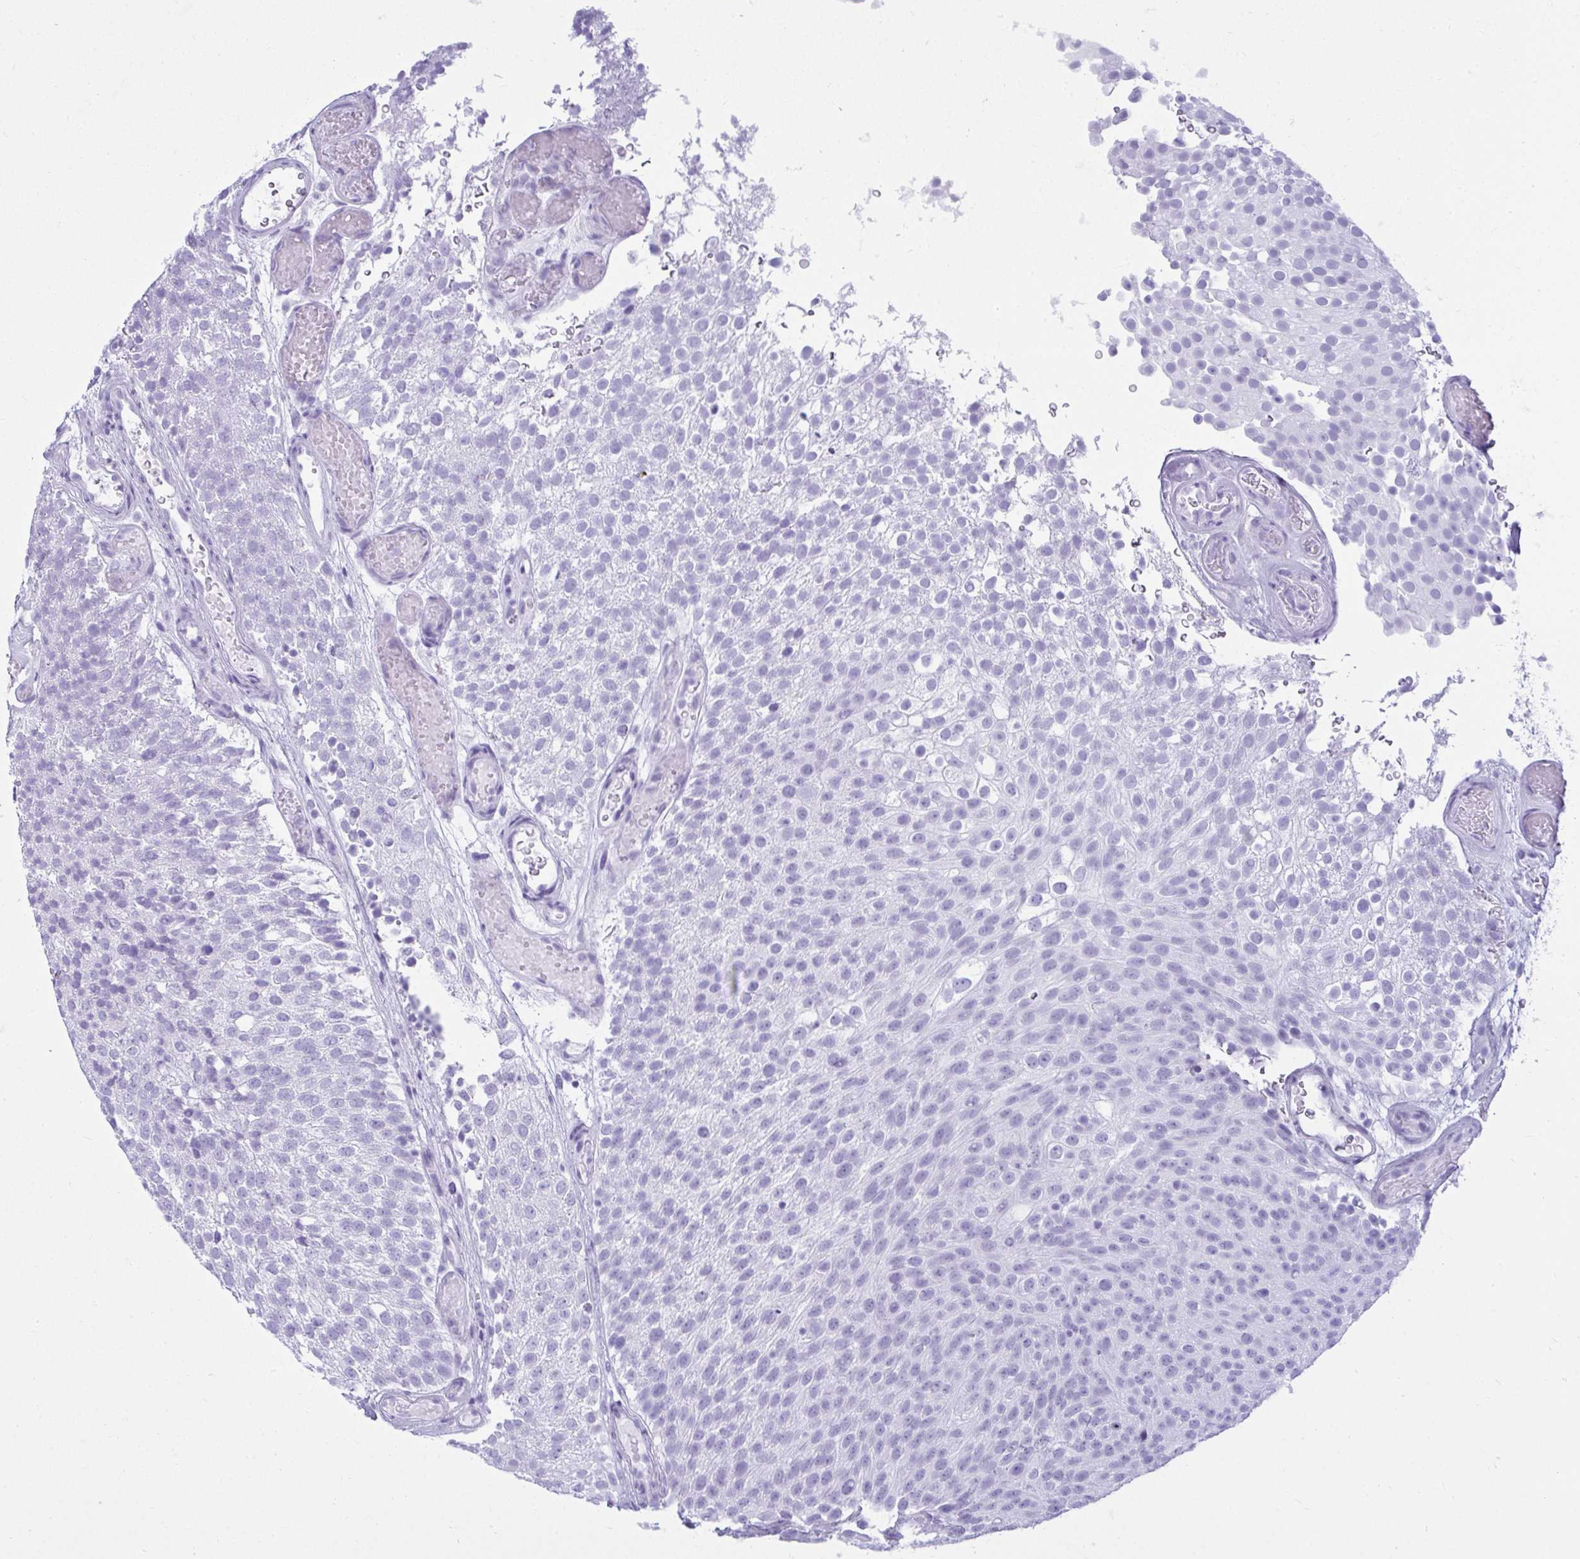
{"staining": {"intensity": "negative", "quantity": "none", "location": "none"}, "tissue": "urothelial cancer", "cell_type": "Tumor cells", "image_type": "cancer", "snomed": [{"axis": "morphology", "description": "Urothelial carcinoma, Low grade"}, {"axis": "topography", "description": "Urinary bladder"}], "caption": "Protein analysis of urothelial cancer shows no significant expression in tumor cells.", "gene": "CLGN", "patient": {"sex": "male", "age": 78}}